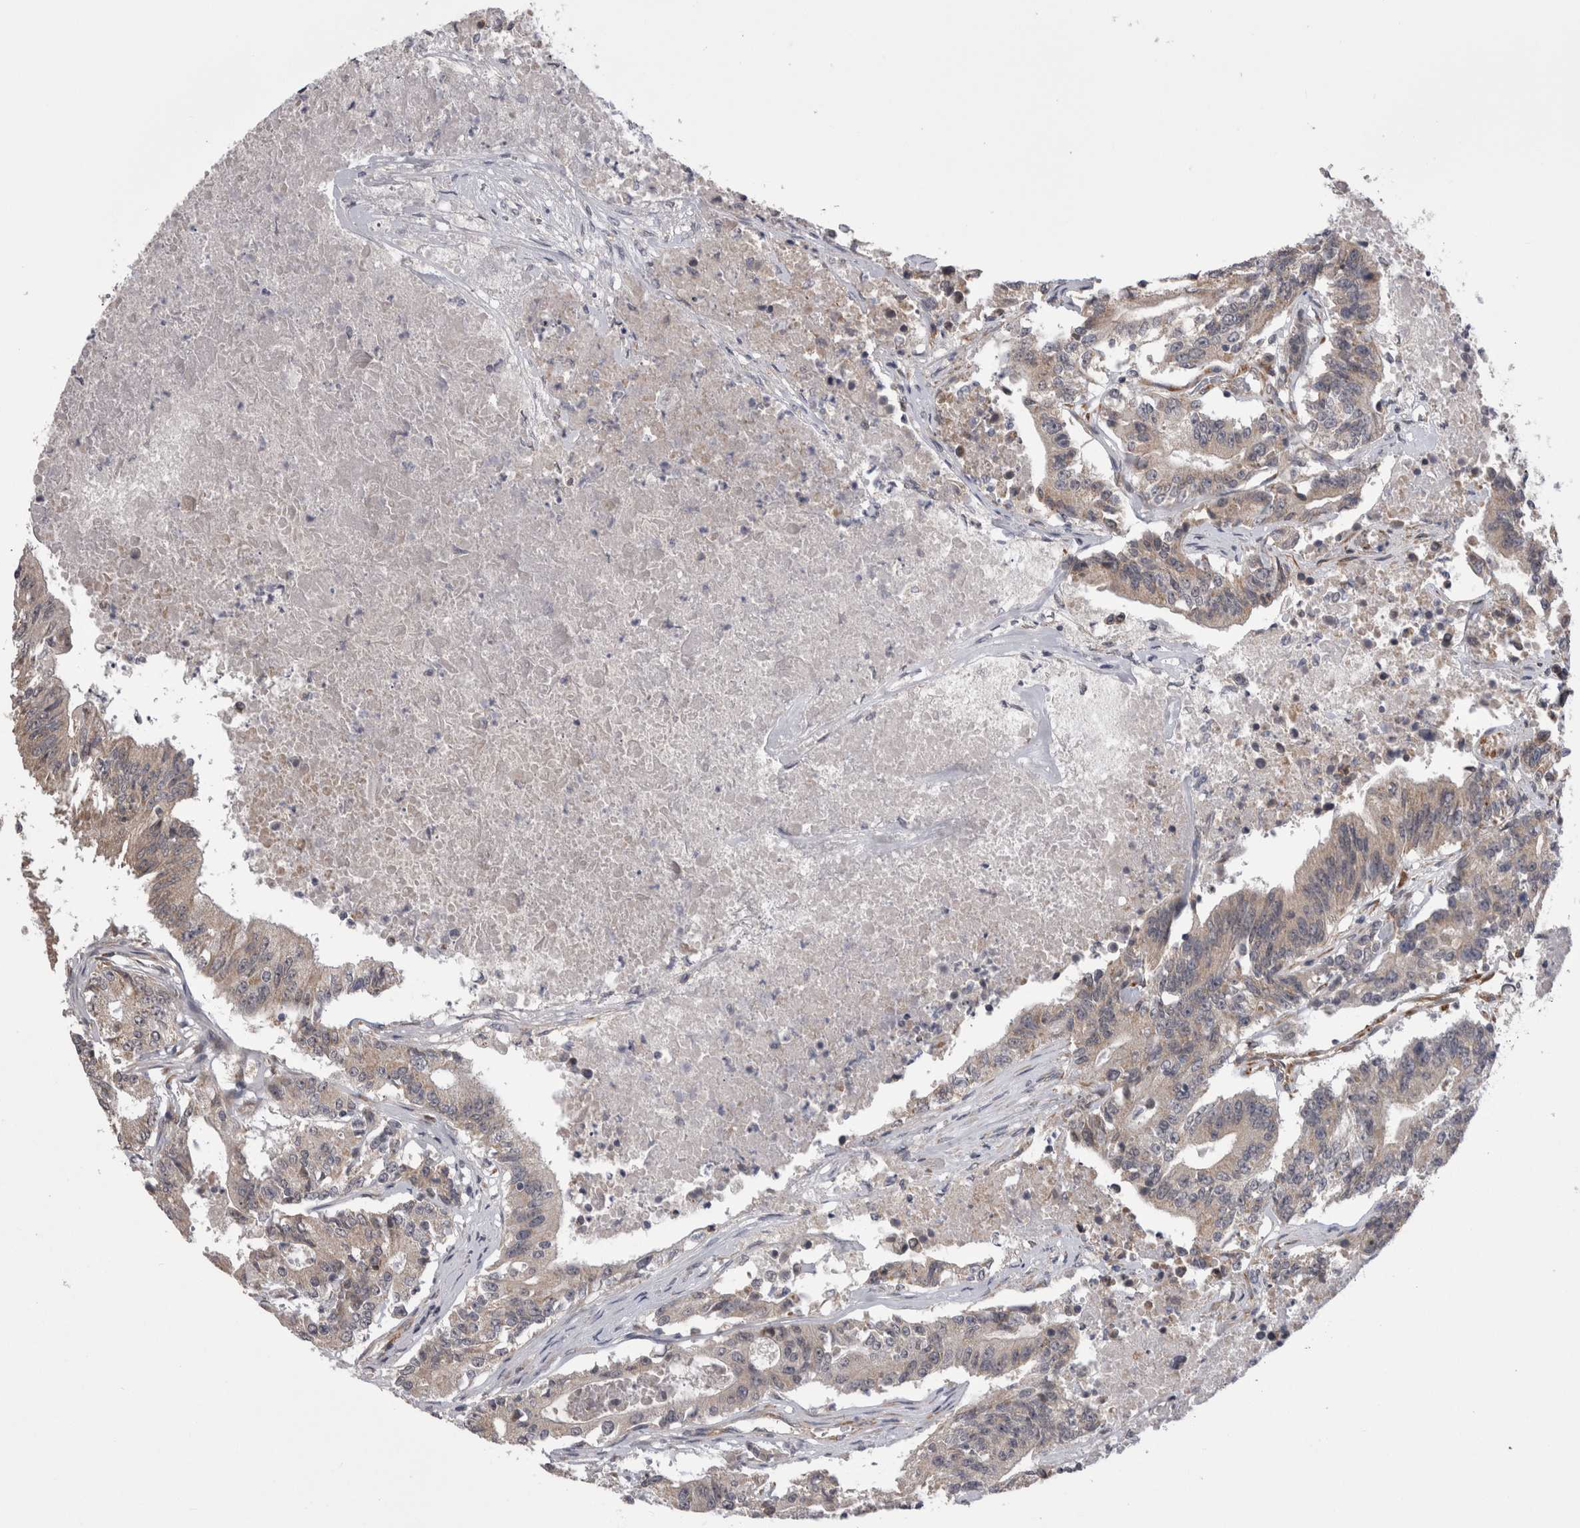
{"staining": {"intensity": "weak", "quantity": "<25%", "location": "cytoplasmic/membranous"}, "tissue": "colorectal cancer", "cell_type": "Tumor cells", "image_type": "cancer", "snomed": [{"axis": "morphology", "description": "Adenocarcinoma, NOS"}, {"axis": "topography", "description": "Colon"}], "caption": "IHC of human adenocarcinoma (colorectal) exhibits no expression in tumor cells. (Stains: DAB (3,3'-diaminobenzidine) IHC with hematoxylin counter stain, Microscopy: brightfield microscopy at high magnification).", "gene": "ARHGAP29", "patient": {"sex": "female", "age": 77}}